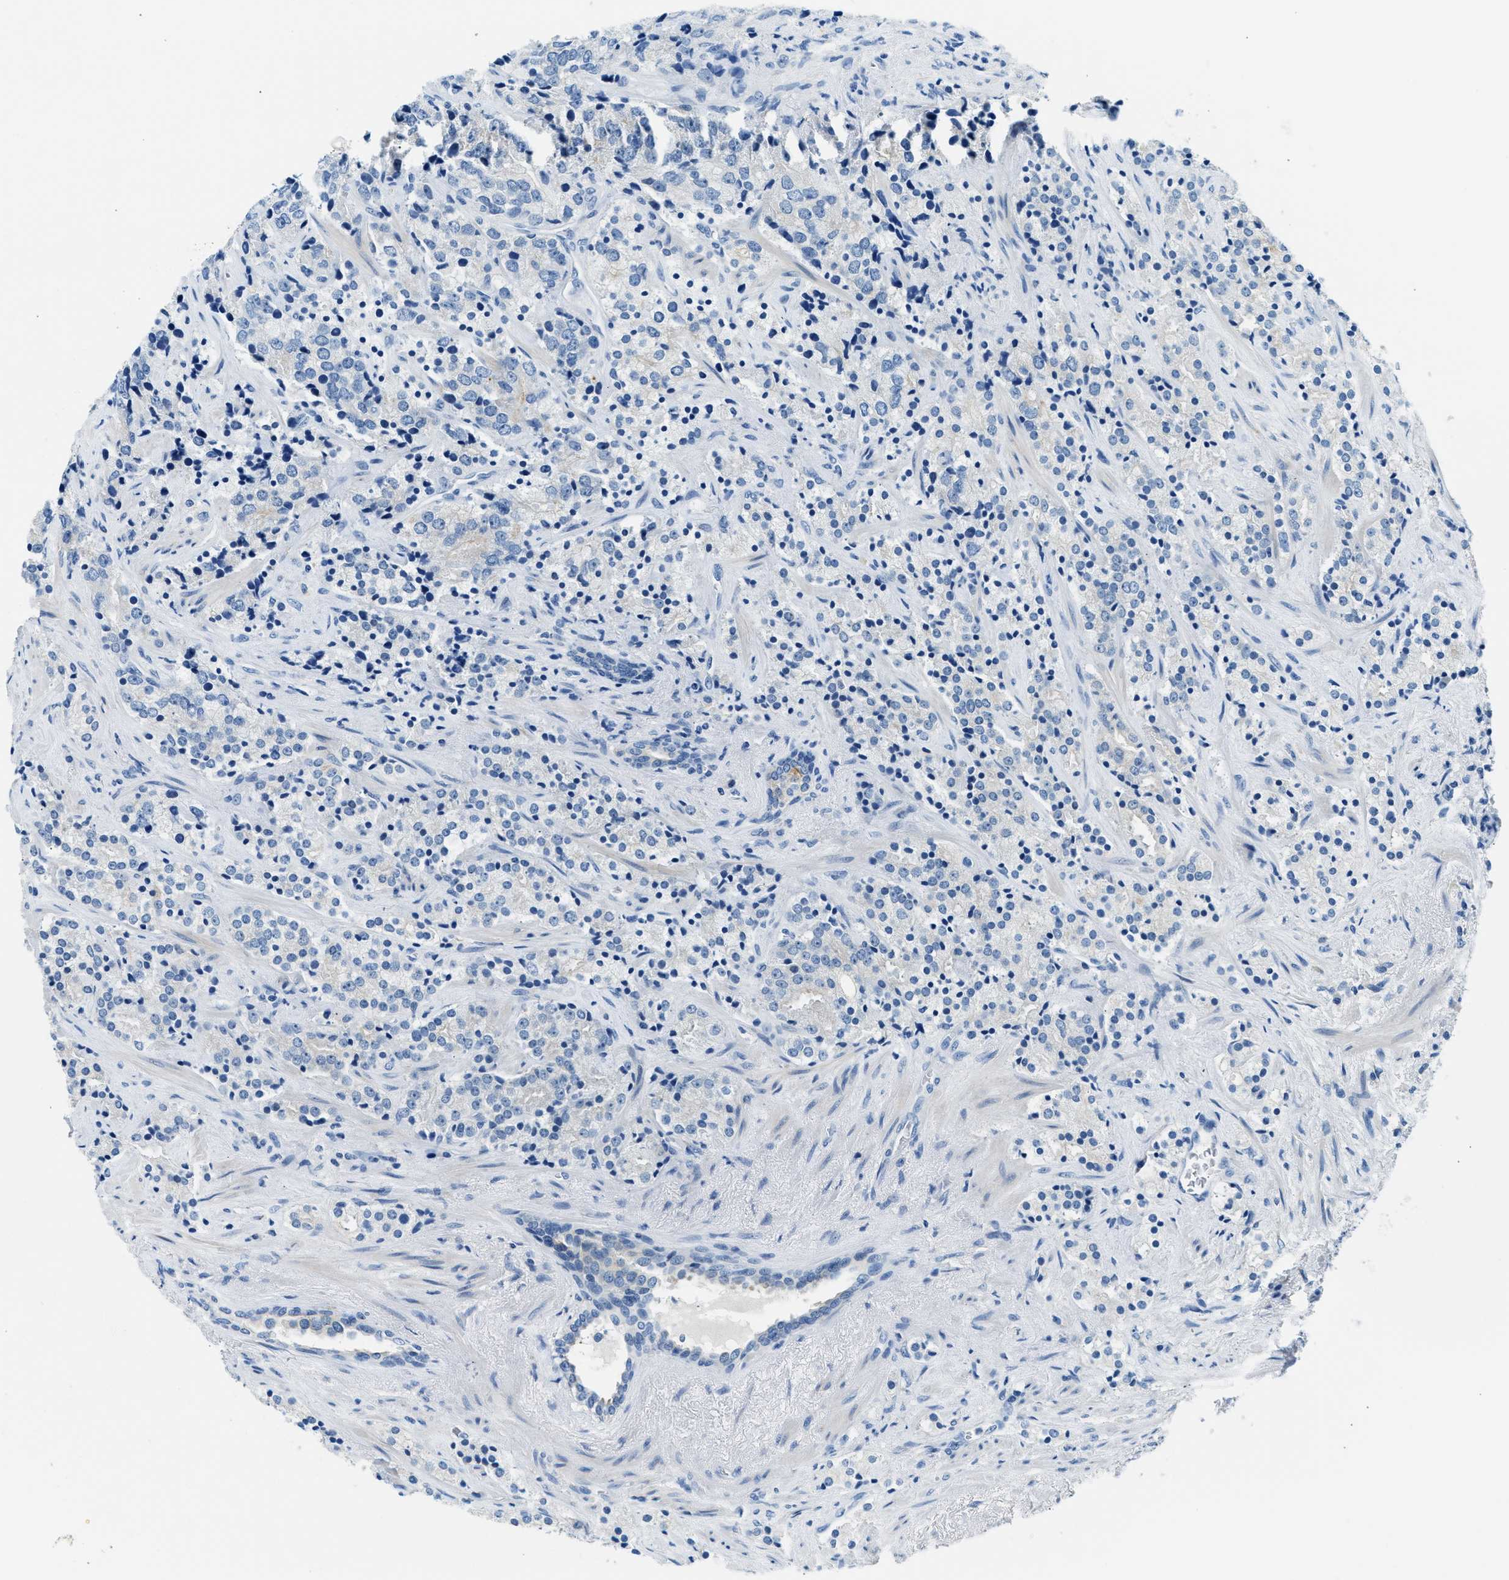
{"staining": {"intensity": "negative", "quantity": "none", "location": "none"}, "tissue": "prostate cancer", "cell_type": "Tumor cells", "image_type": "cancer", "snomed": [{"axis": "morphology", "description": "Adenocarcinoma, High grade"}, {"axis": "topography", "description": "Prostate"}], "caption": "This is a histopathology image of IHC staining of prostate cancer, which shows no expression in tumor cells.", "gene": "CLDN18", "patient": {"sex": "male", "age": 71}}